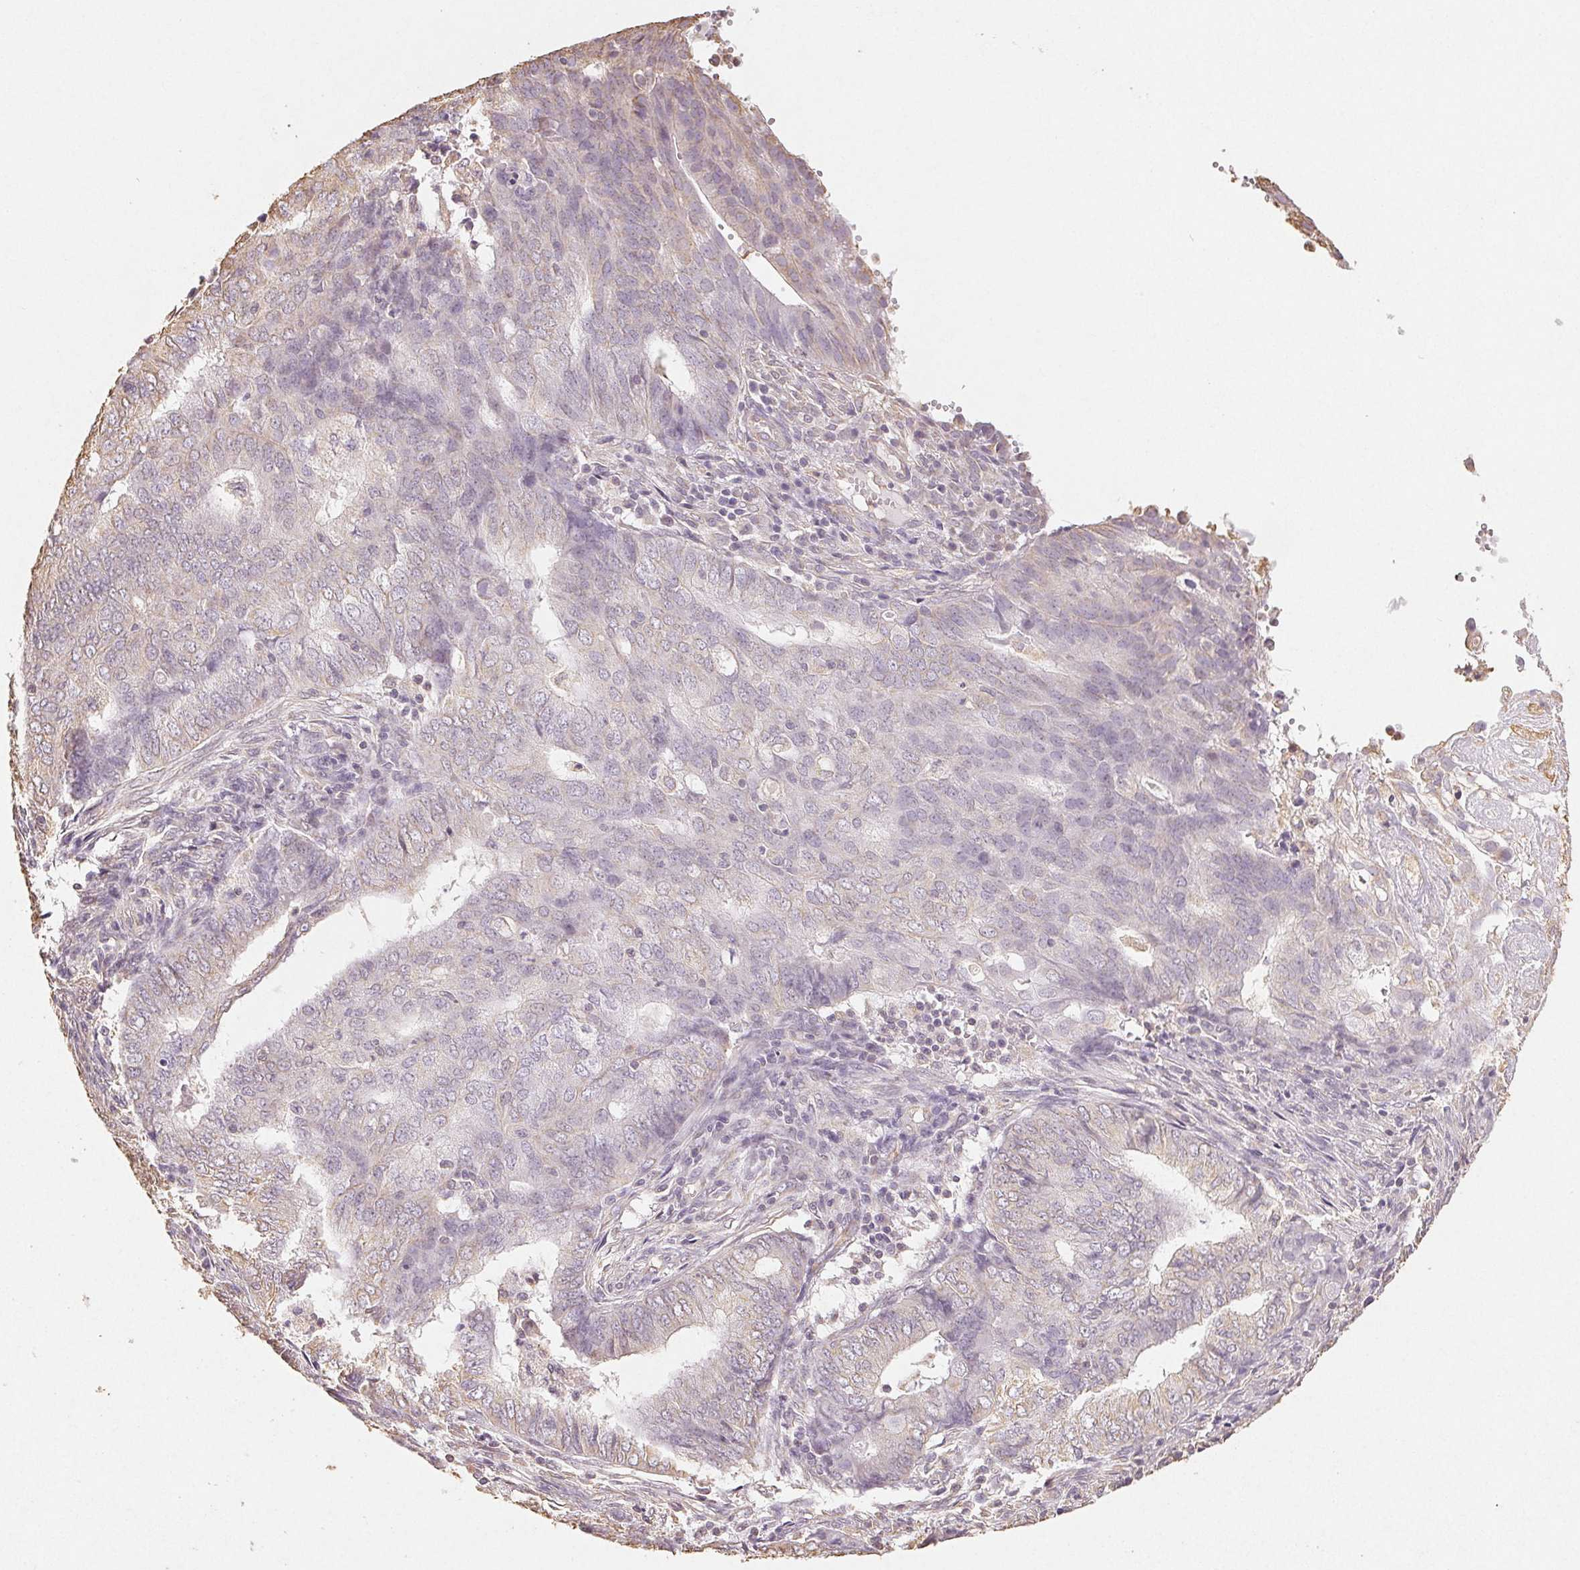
{"staining": {"intensity": "negative", "quantity": "none", "location": "none"}, "tissue": "endometrial cancer", "cell_type": "Tumor cells", "image_type": "cancer", "snomed": [{"axis": "morphology", "description": "Adenocarcinoma, NOS"}, {"axis": "topography", "description": "Endometrium"}], "caption": "IHC image of neoplastic tissue: endometrial cancer (adenocarcinoma) stained with DAB displays no significant protein staining in tumor cells. Nuclei are stained in blue.", "gene": "COL7A1", "patient": {"sex": "female", "age": 62}}